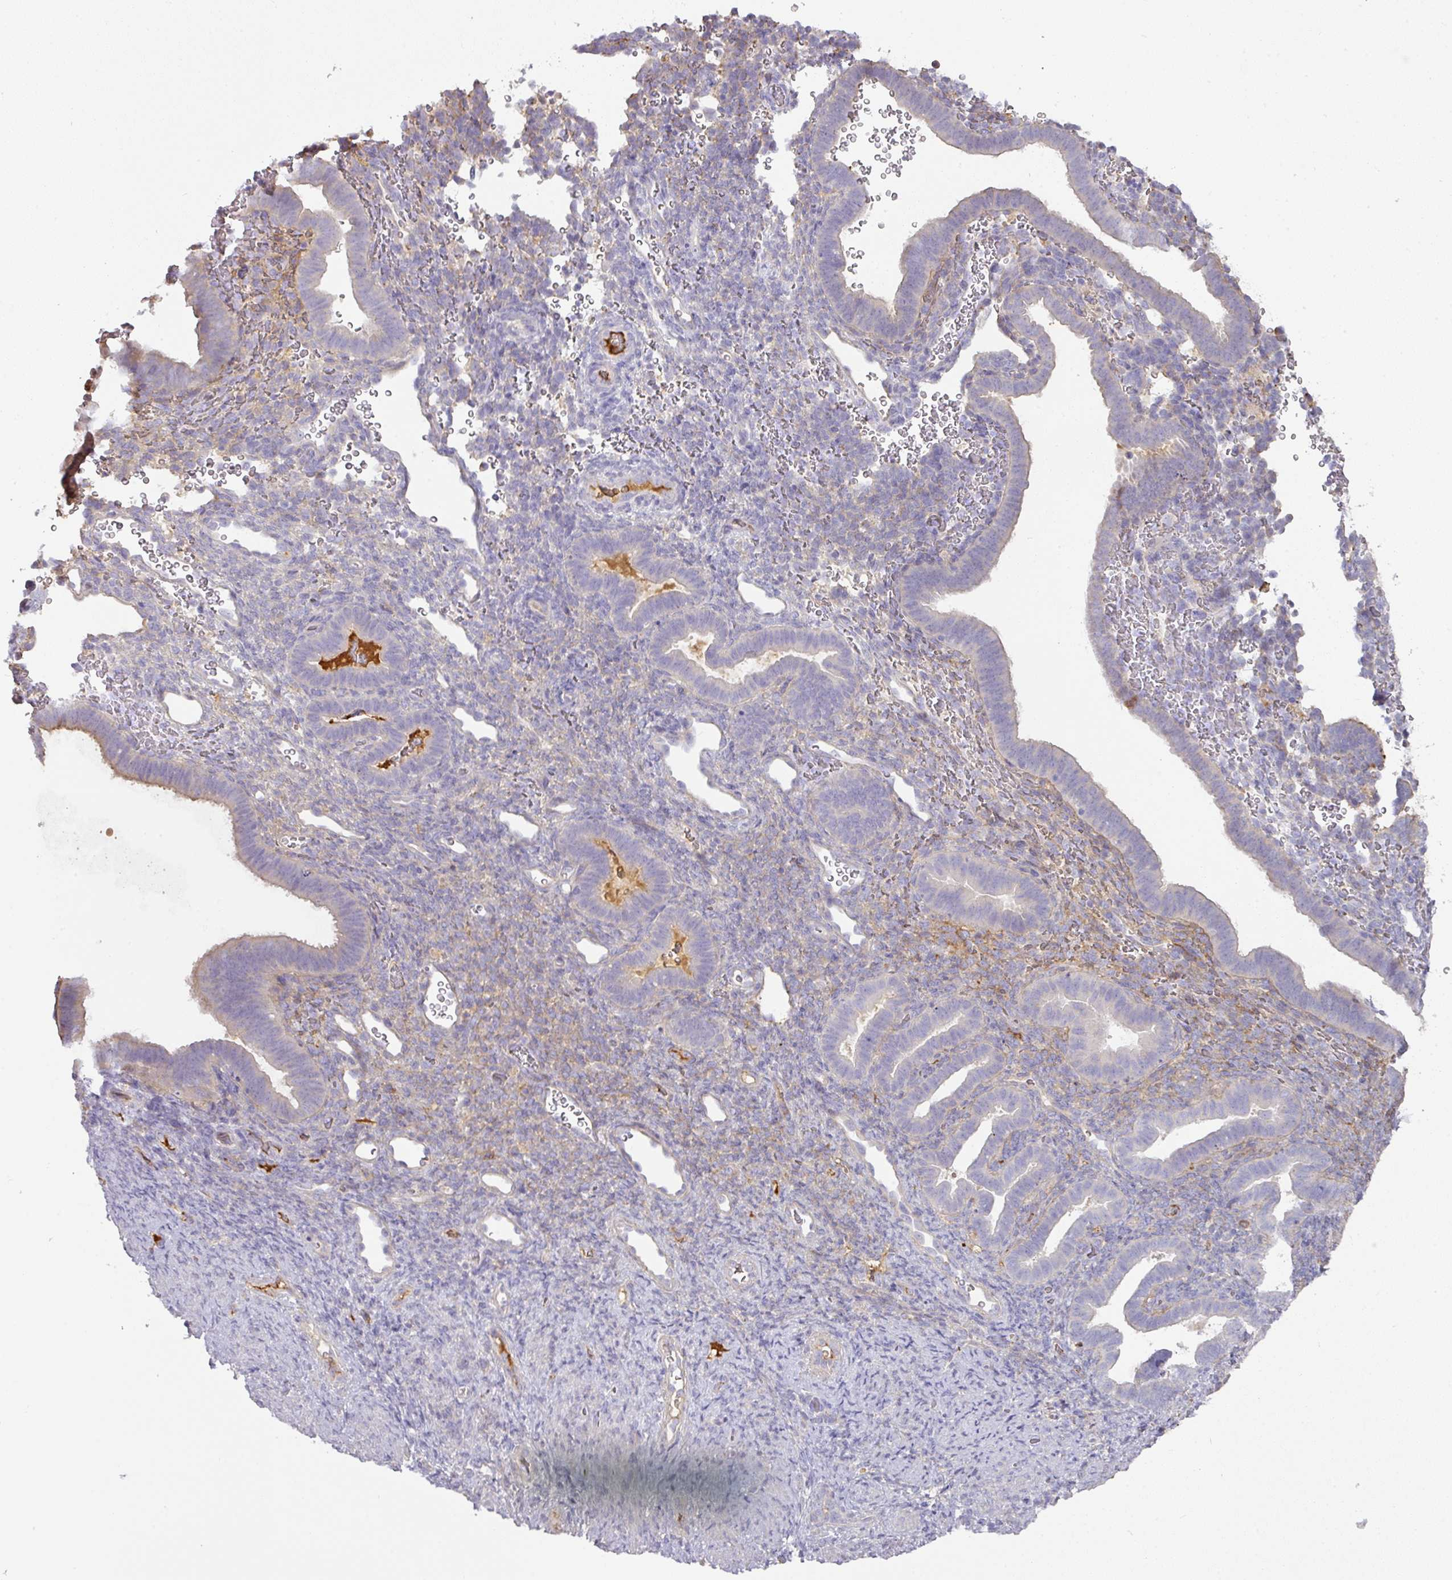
{"staining": {"intensity": "negative", "quantity": "none", "location": "none"}, "tissue": "endometrium", "cell_type": "Cells in endometrial stroma", "image_type": "normal", "snomed": [{"axis": "morphology", "description": "Normal tissue, NOS"}, {"axis": "topography", "description": "Endometrium"}], "caption": "This is an IHC histopathology image of unremarkable endometrium. There is no positivity in cells in endometrial stroma.", "gene": "CCZ1B", "patient": {"sex": "female", "age": 34}}